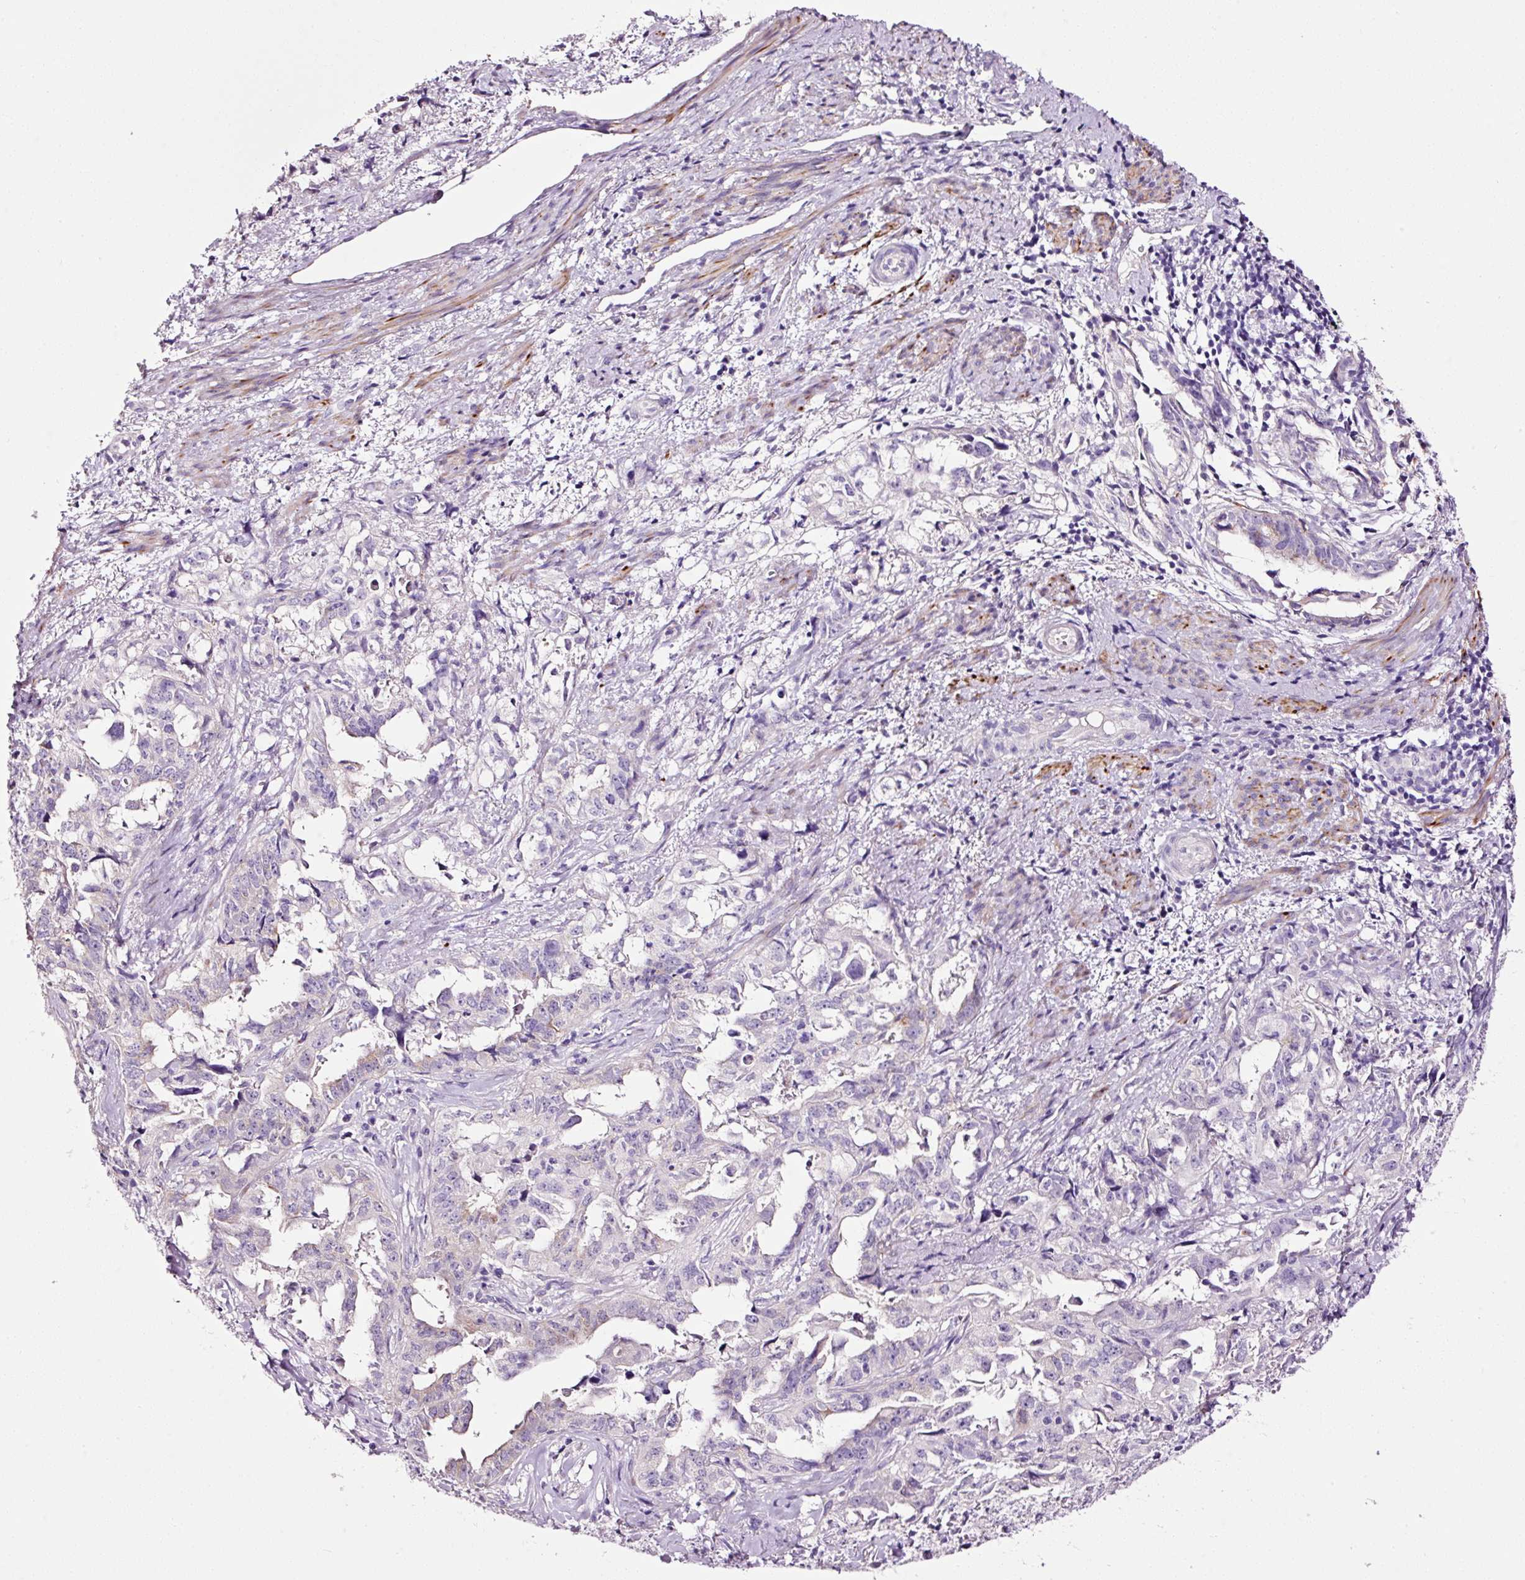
{"staining": {"intensity": "negative", "quantity": "none", "location": "none"}, "tissue": "endometrial cancer", "cell_type": "Tumor cells", "image_type": "cancer", "snomed": [{"axis": "morphology", "description": "Adenocarcinoma, NOS"}, {"axis": "topography", "description": "Endometrium"}], "caption": "Endometrial cancer was stained to show a protein in brown. There is no significant staining in tumor cells.", "gene": "PAM", "patient": {"sex": "female", "age": 65}}